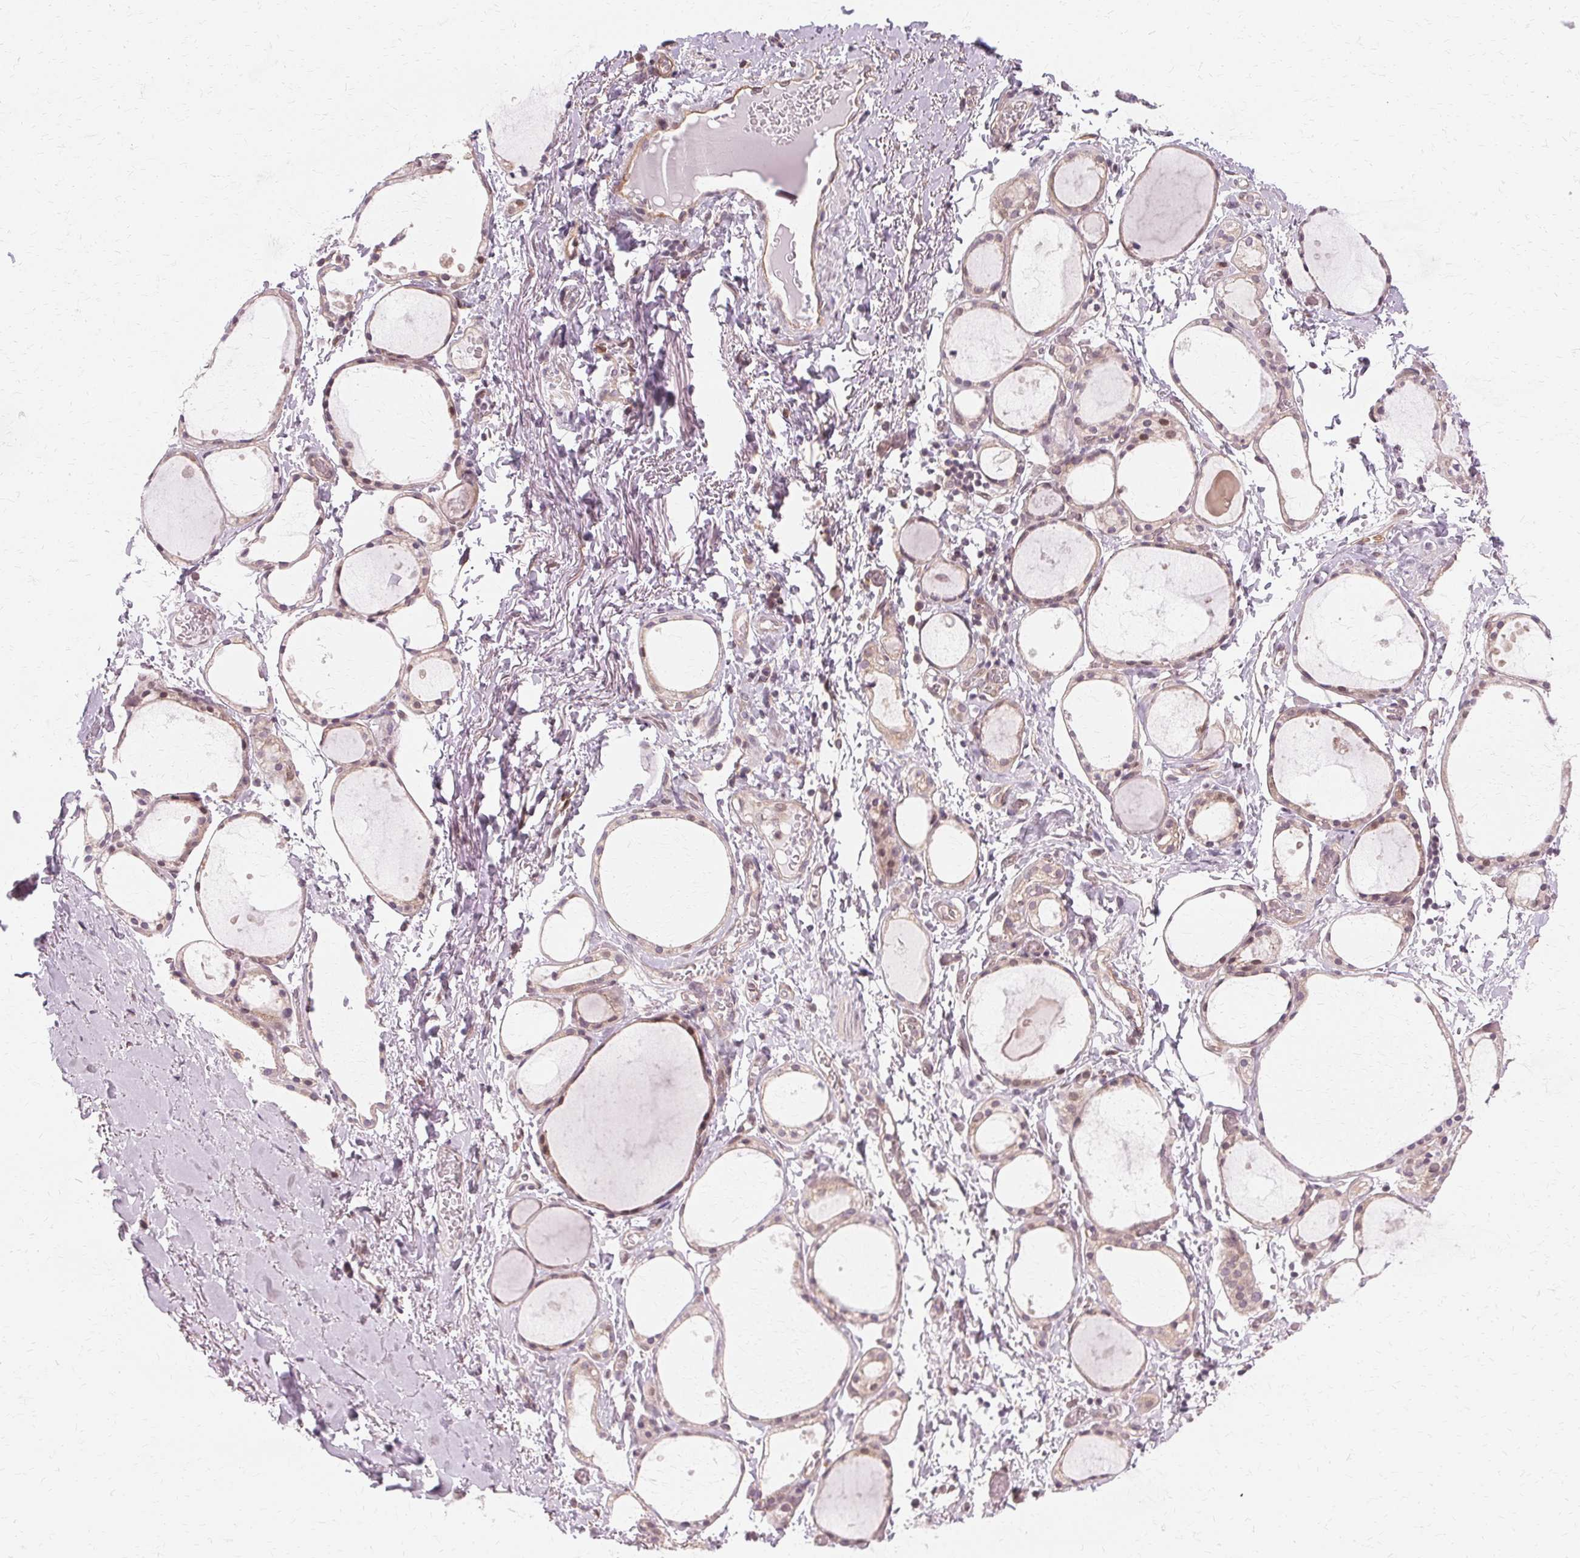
{"staining": {"intensity": "weak", "quantity": "<25%", "location": "cytoplasmic/membranous,nuclear"}, "tissue": "thyroid gland", "cell_type": "Glandular cells", "image_type": "normal", "snomed": [{"axis": "morphology", "description": "Normal tissue, NOS"}, {"axis": "topography", "description": "Thyroid gland"}], "caption": "DAB (3,3'-diaminobenzidine) immunohistochemical staining of benign human thyroid gland reveals no significant staining in glandular cells. (DAB (3,3'-diaminobenzidine) immunohistochemistry (IHC) visualized using brightfield microscopy, high magnification).", "gene": "USP8", "patient": {"sex": "male", "age": 68}}